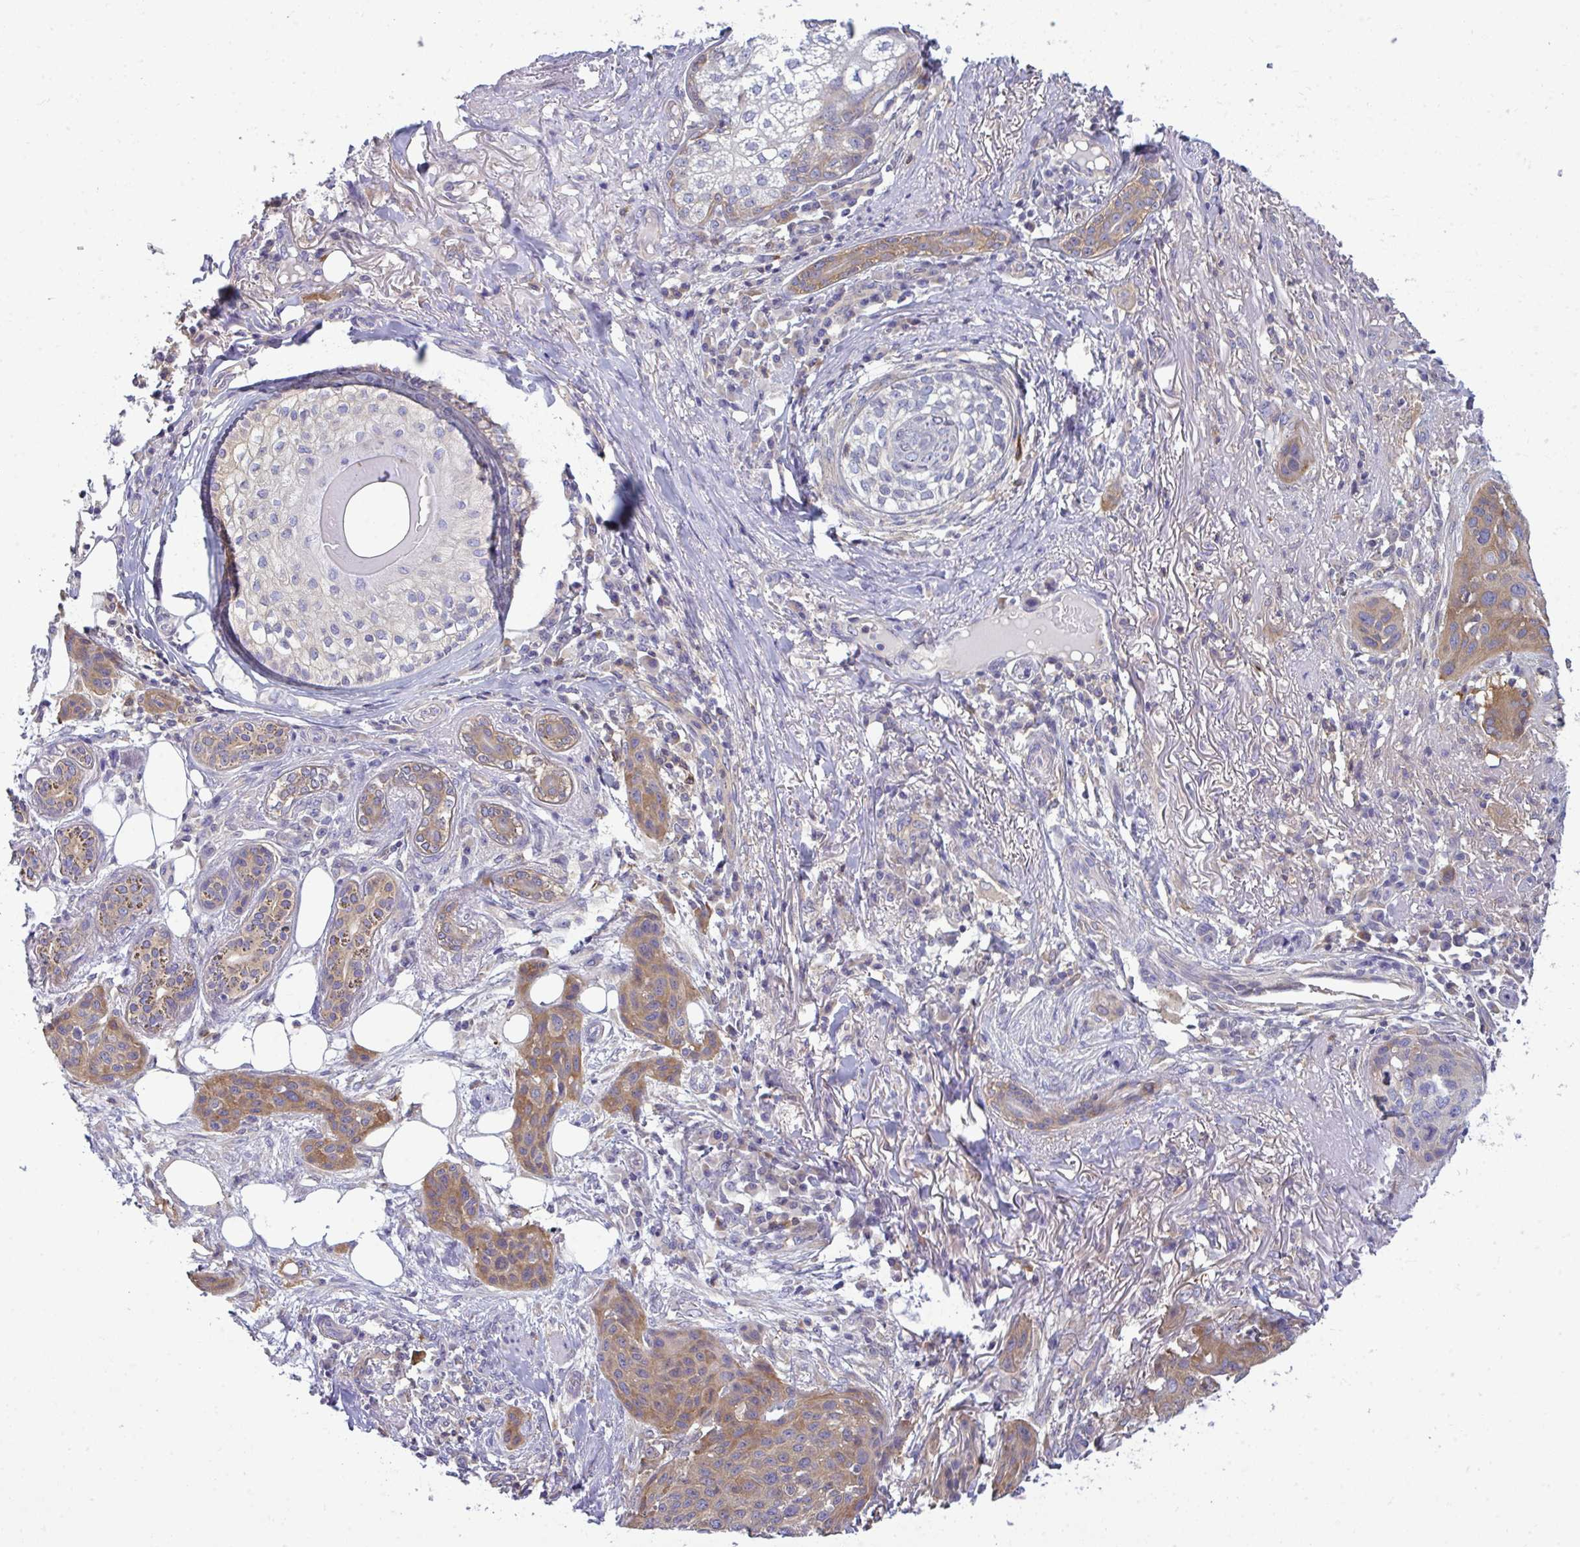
{"staining": {"intensity": "moderate", "quantity": "25%-75%", "location": "cytoplasmic/membranous"}, "tissue": "skin cancer", "cell_type": "Tumor cells", "image_type": "cancer", "snomed": [{"axis": "morphology", "description": "Squamous cell carcinoma, NOS"}, {"axis": "topography", "description": "Skin"}], "caption": "Human skin cancer stained for a protein (brown) displays moderate cytoplasmic/membranous positive positivity in about 25%-75% of tumor cells.", "gene": "SLC30A6", "patient": {"sex": "female", "age": 87}}